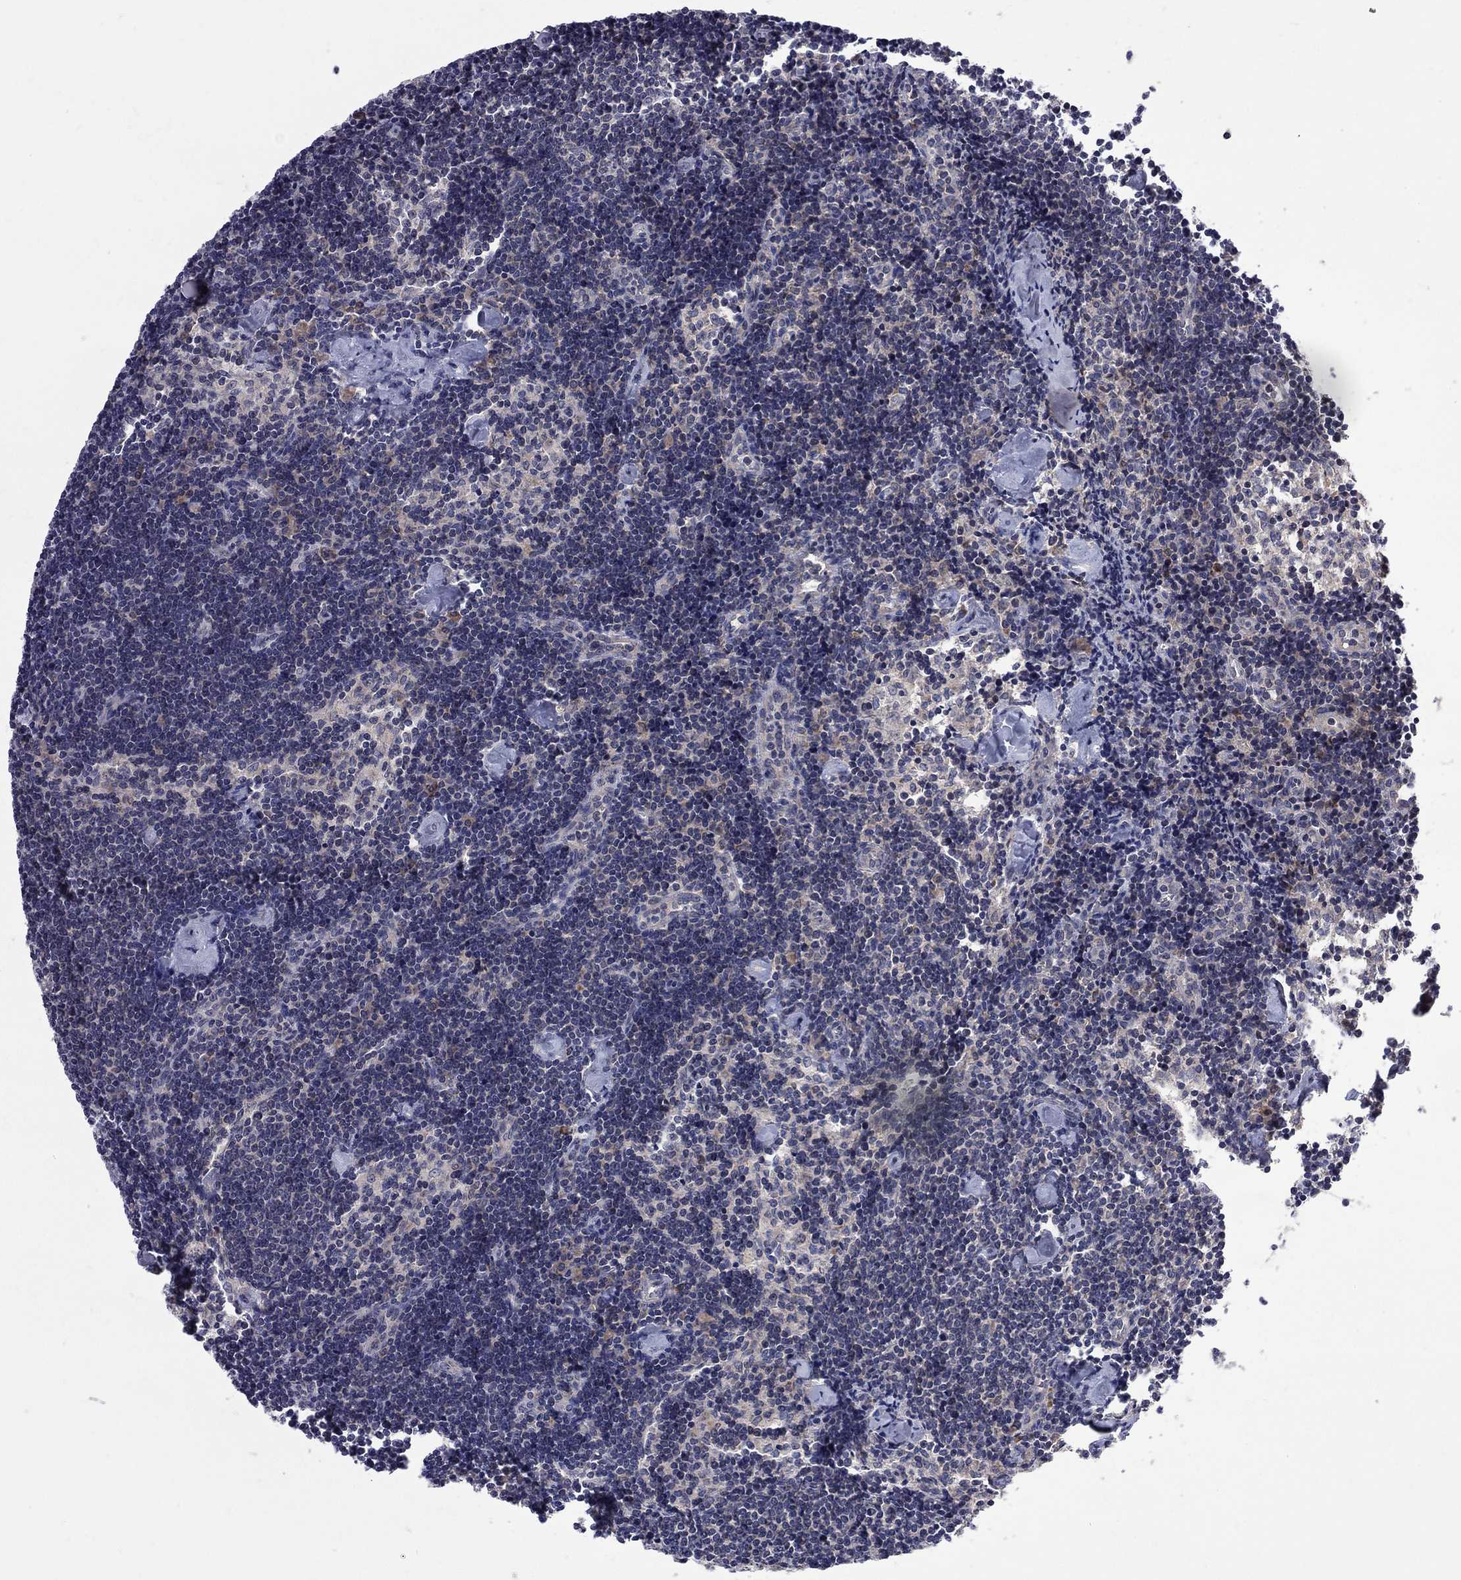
{"staining": {"intensity": "negative", "quantity": "none", "location": "none"}, "tissue": "lymph node", "cell_type": "Germinal center cells", "image_type": "normal", "snomed": [{"axis": "morphology", "description": "Normal tissue, NOS"}, {"axis": "topography", "description": "Lymph node"}], "caption": "The micrograph demonstrates no significant staining in germinal center cells of lymph node.", "gene": "CNOT11", "patient": {"sex": "female", "age": 42}}